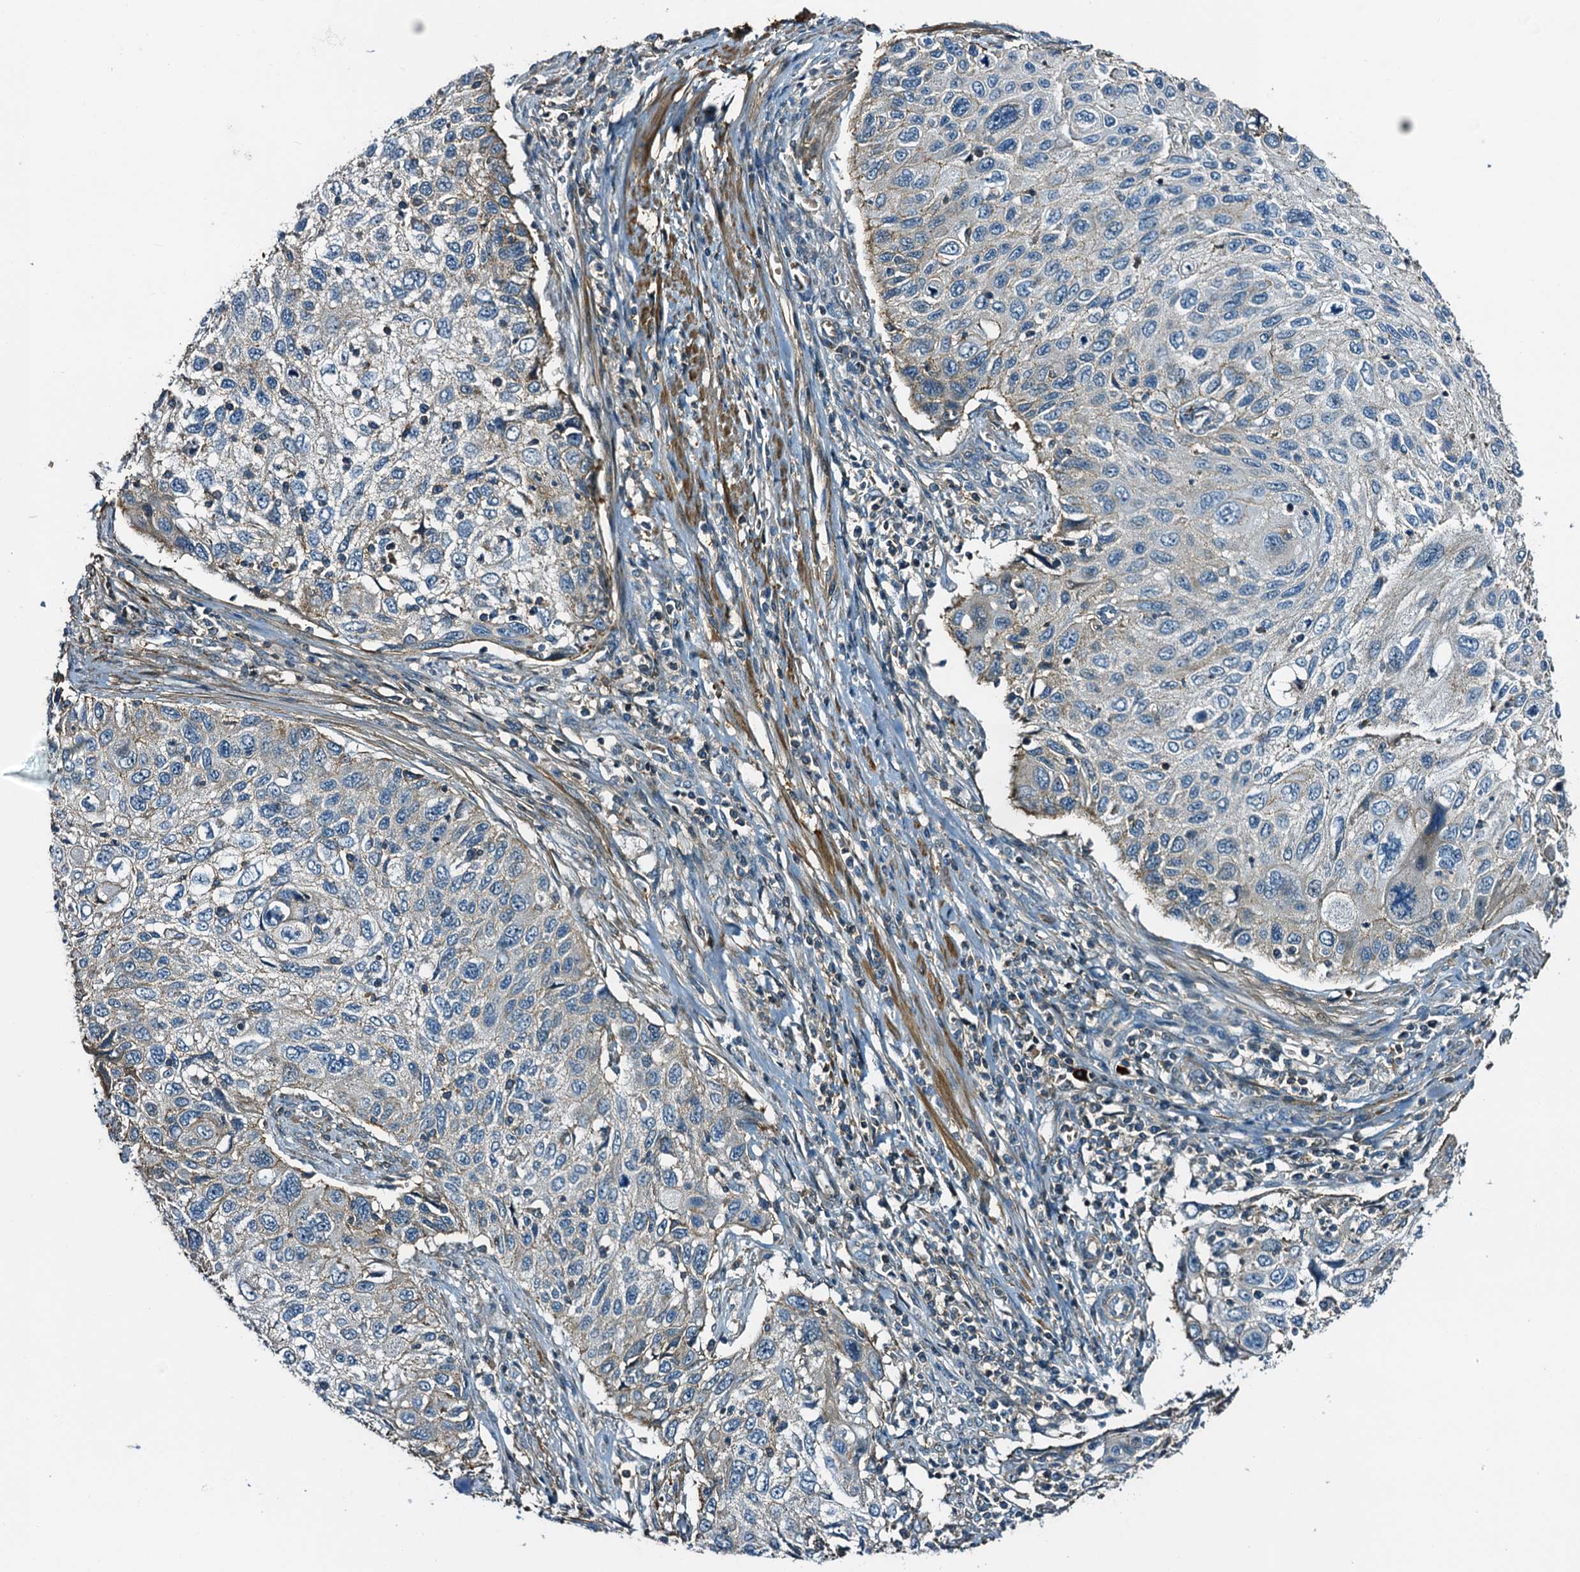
{"staining": {"intensity": "negative", "quantity": "none", "location": "none"}, "tissue": "cervical cancer", "cell_type": "Tumor cells", "image_type": "cancer", "snomed": [{"axis": "morphology", "description": "Squamous cell carcinoma, NOS"}, {"axis": "topography", "description": "Cervix"}], "caption": "Cervical squamous cell carcinoma stained for a protein using IHC shows no staining tumor cells.", "gene": "DUOXA1", "patient": {"sex": "female", "age": 70}}